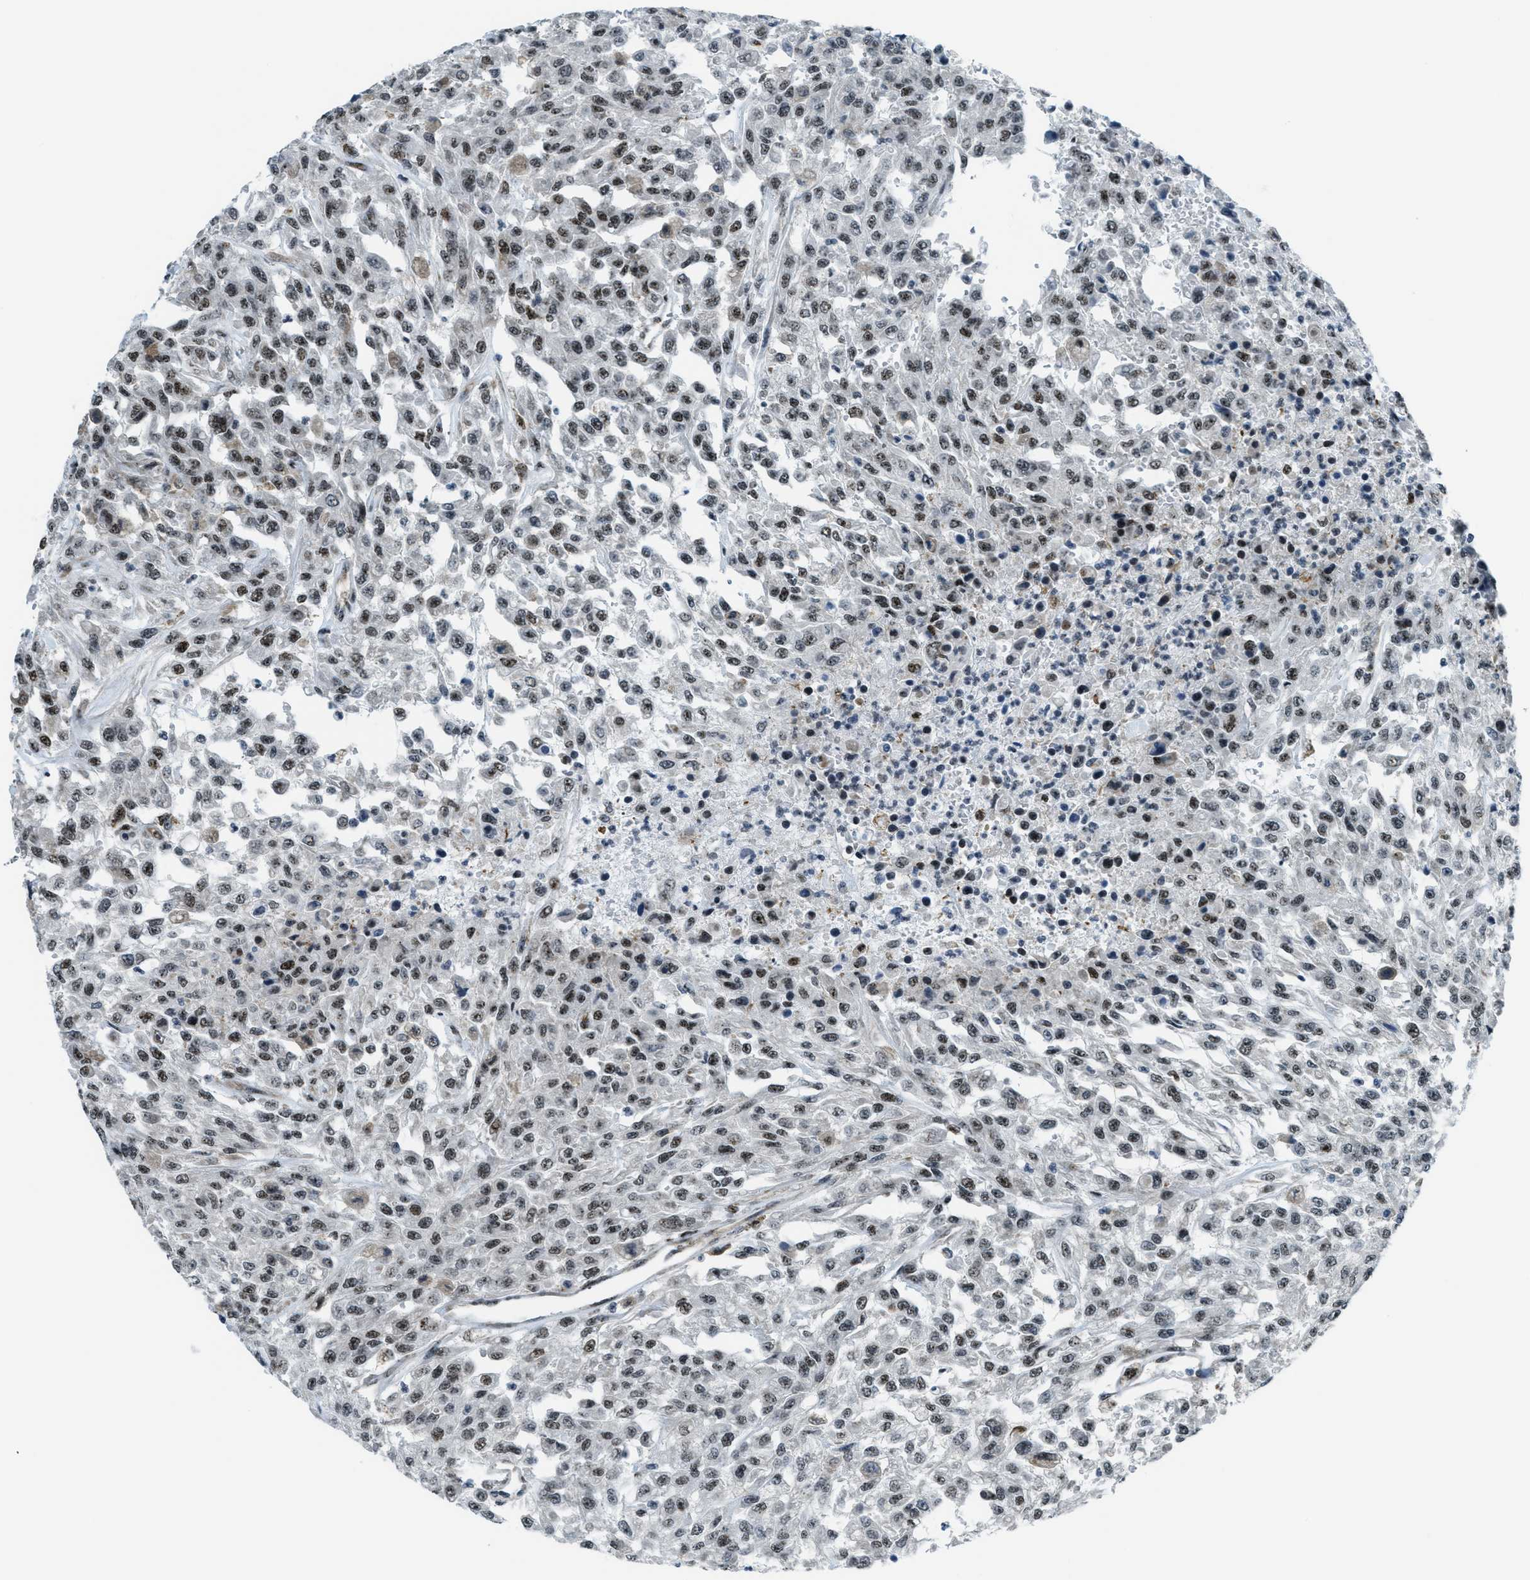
{"staining": {"intensity": "strong", "quantity": ">75%", "location": "nuclear"}, "tissue": "urothelial cancer", "cell_type": "Tumor cells", "image_type": "cancer", "snomed": [{"axis": "morphology", "description": "Urothelial carcinoma, High grade"}, {"axis": "topography", "description": "Urinary bladder"}], "caption": "Strong nuclear expression is present in about >75% of tumor cells in urothelial carcinoma (high-grade). The staining is performed using DAB (3,3'-diaminobenzidine) brown chromogen to label protein expression. The nuclei are counter-stained blue using hematoxylin.", "gene": "SP100", "patient": {"sex": "male", "age": 46}}